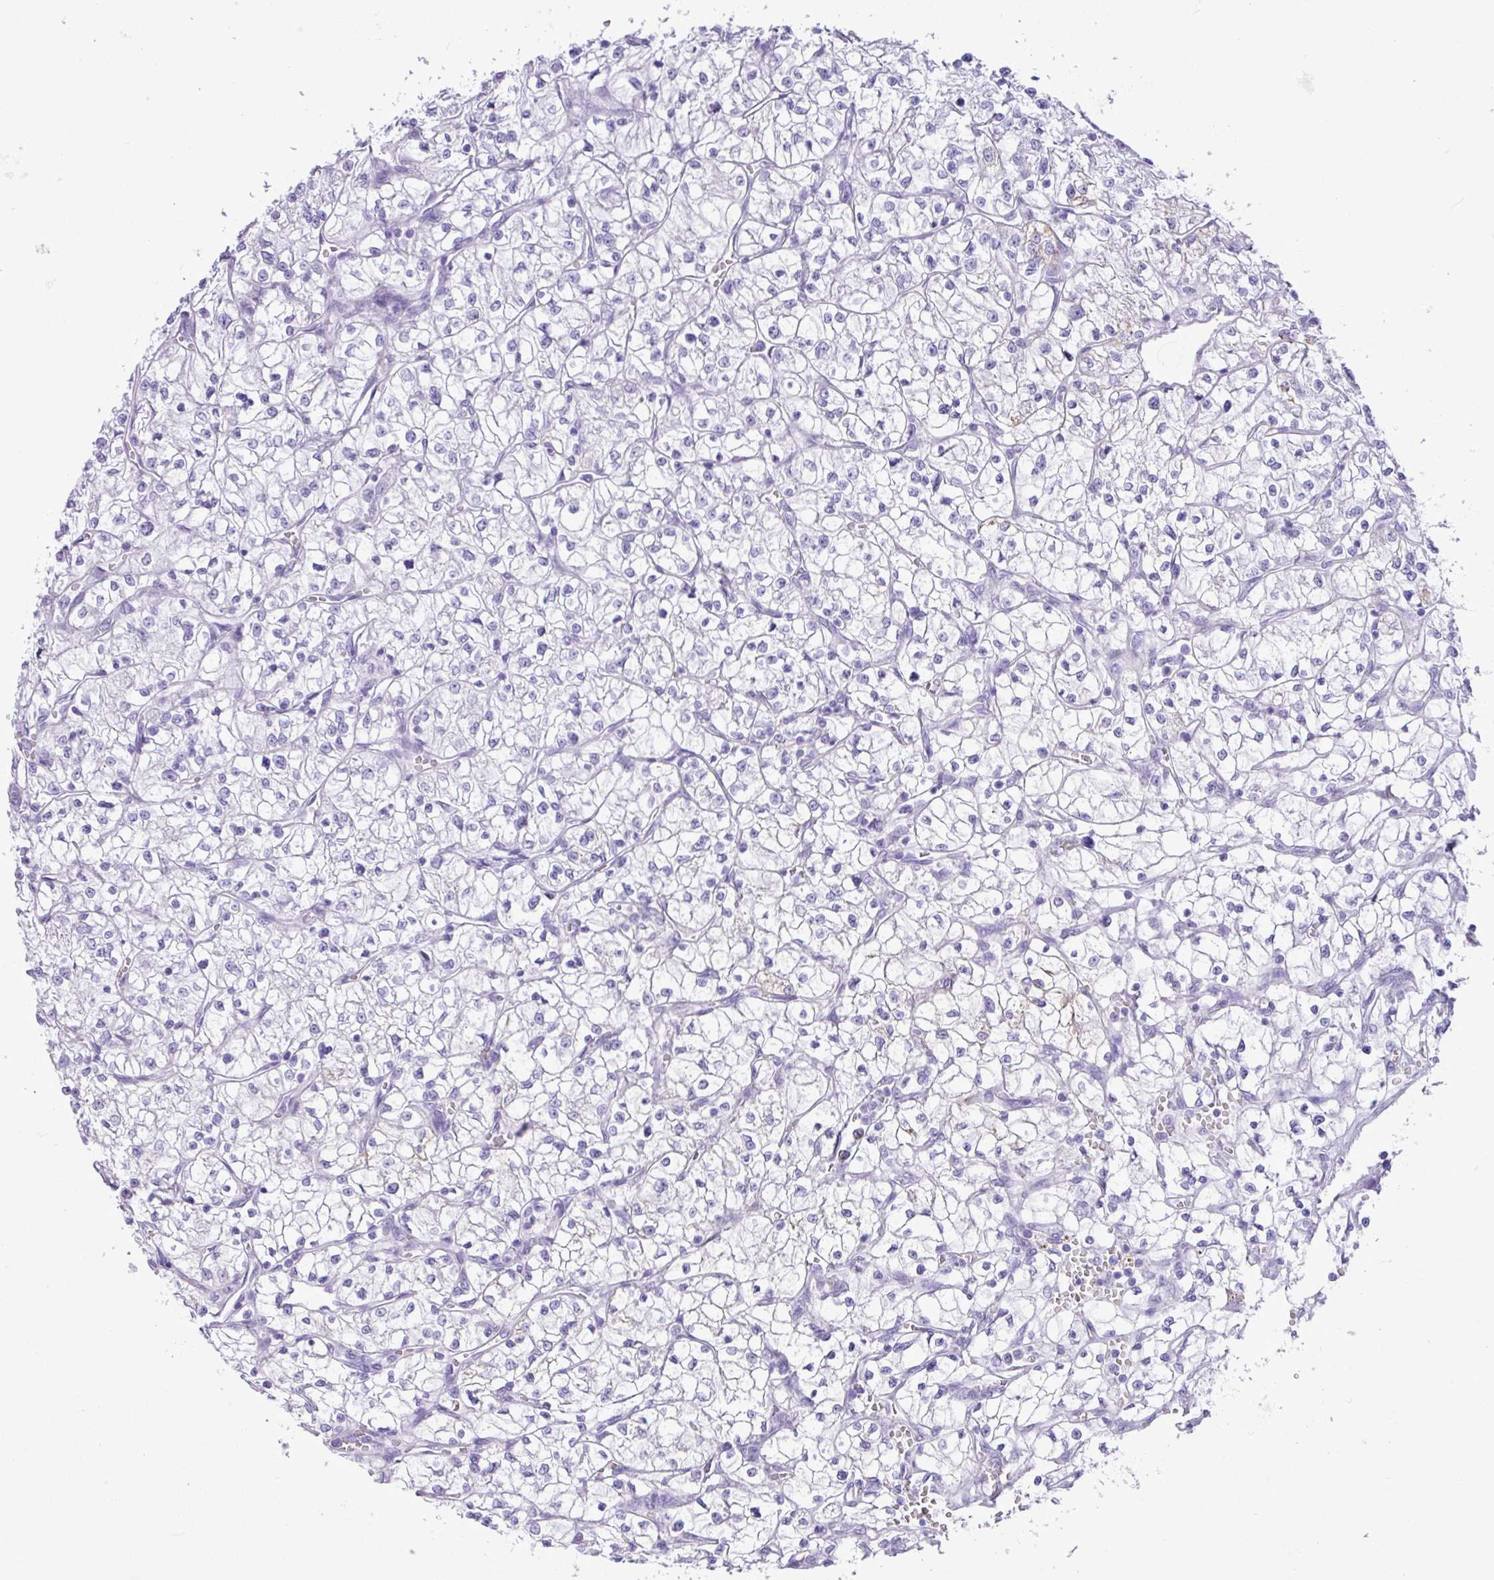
{"staining": {"intensity": "negative", "quantity": "none", "location": "none"}, "tissue": "renal cancer", "cell_type": "Tumor cells", "image_type": "cancer", "snomed": [{"axis": "morphology", "description": "Adenocarcinoma, NOS"}, {"axis": "topography", "description": "Kidney"}], "caption": "Human adenocarcinoma (renal) stained for a protein using immunohistochemistry exhibits no expression in tumor cells.", "gene": "CKMT2", "patient": {"sex": "female", "age": 64}}